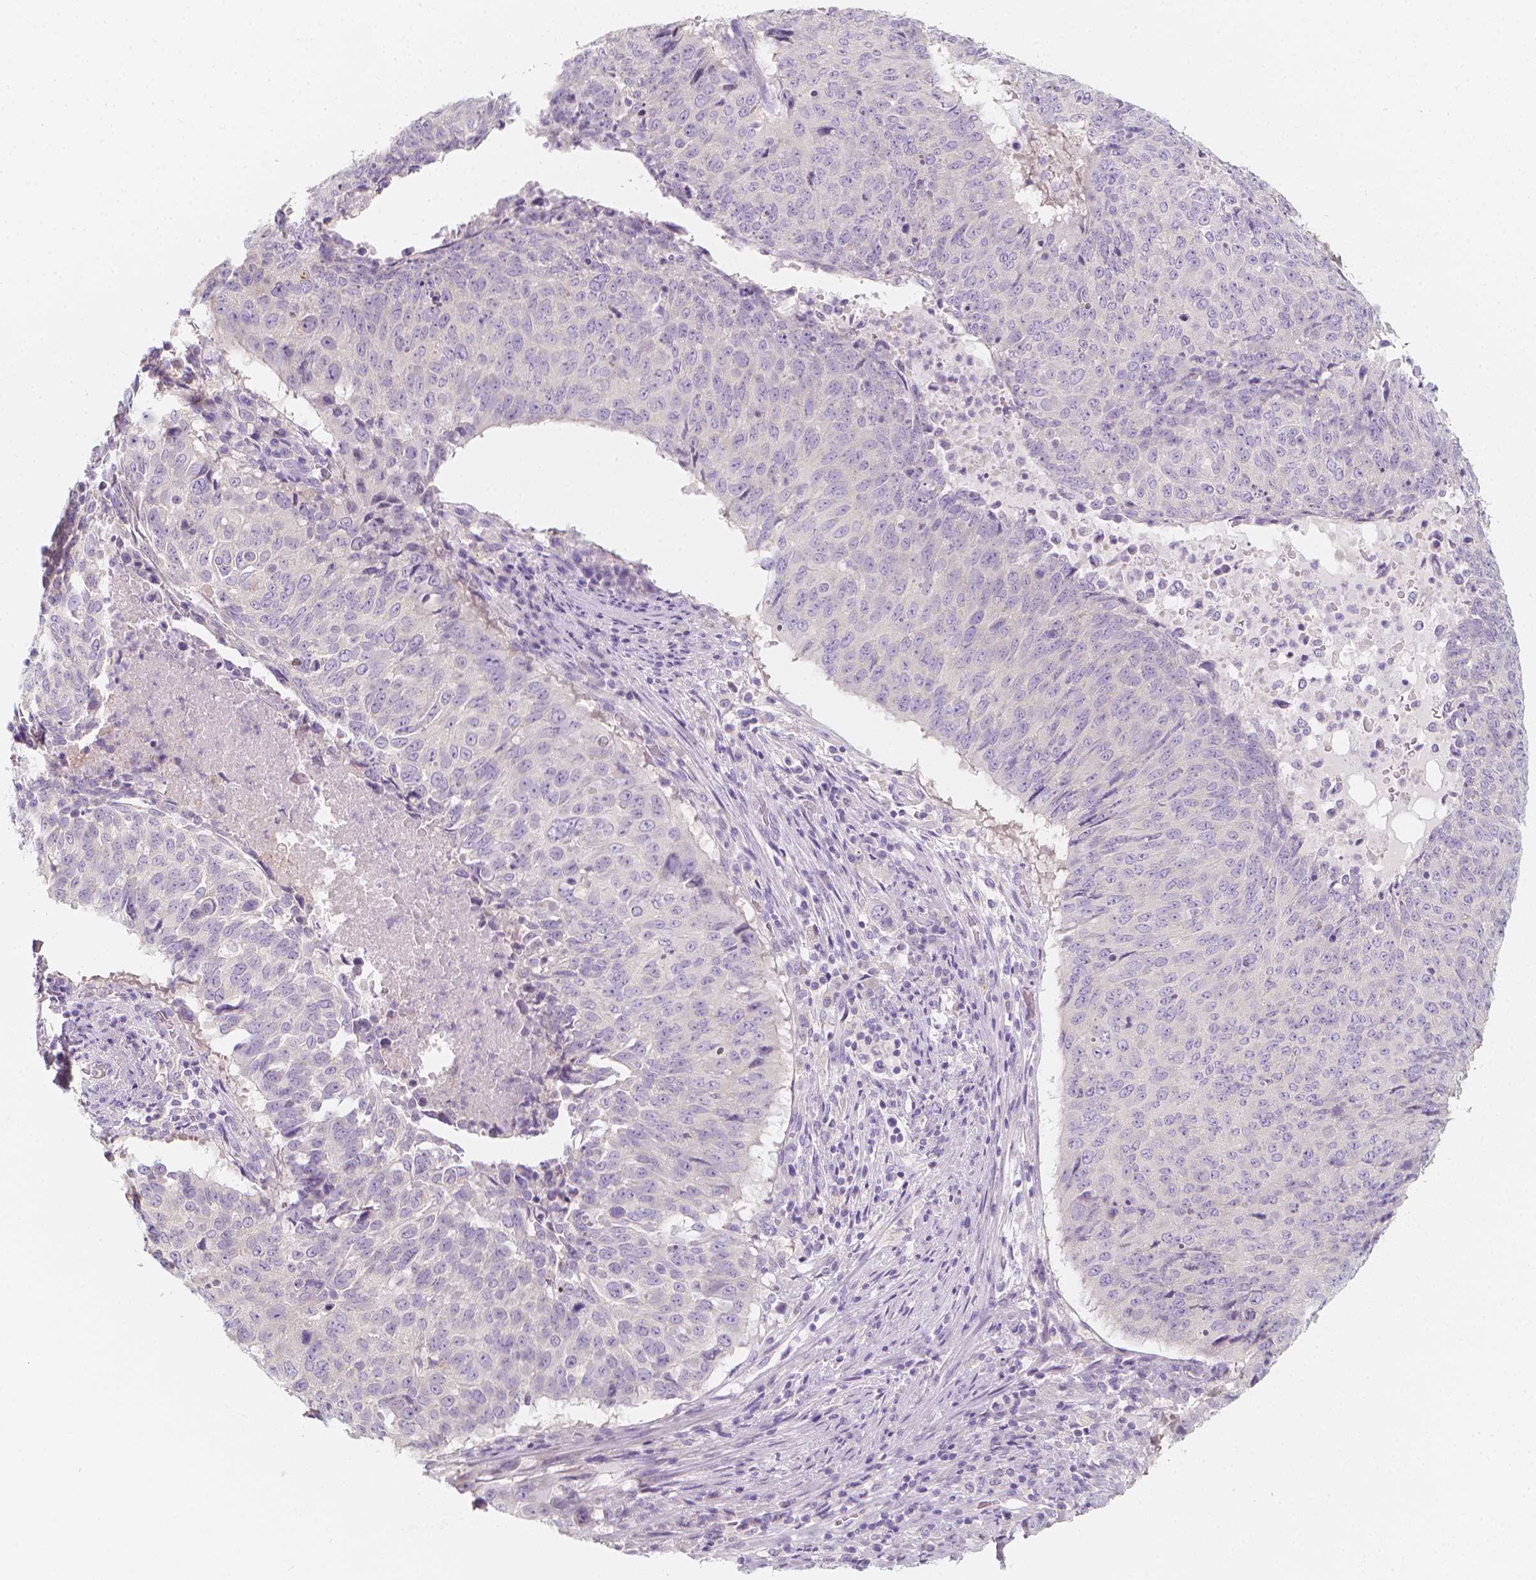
{"staining": {"intensity": "negative", "quantity": "none", "location": "none"}, "tissue": "lung cancer", "cell_type": "Tumor cells", "image_type": "cancer", "snomed": [{"axis": "morphology", "description": "Normal tissue, NOS"}, {"axis": "morphology", "description": "Squamous cell carcinoma, NOS"}, {"axis": "topography", "description": "Bronchus"}, {"axis": "topography", "description": "Lung"}], "caption": "Immunohistochemistry of squamous cell carcinoma (lung) demonstrates no expression in tumor cells.", "gene": "RBFOX1", "patient": {"sex": "male", "age": 64}}